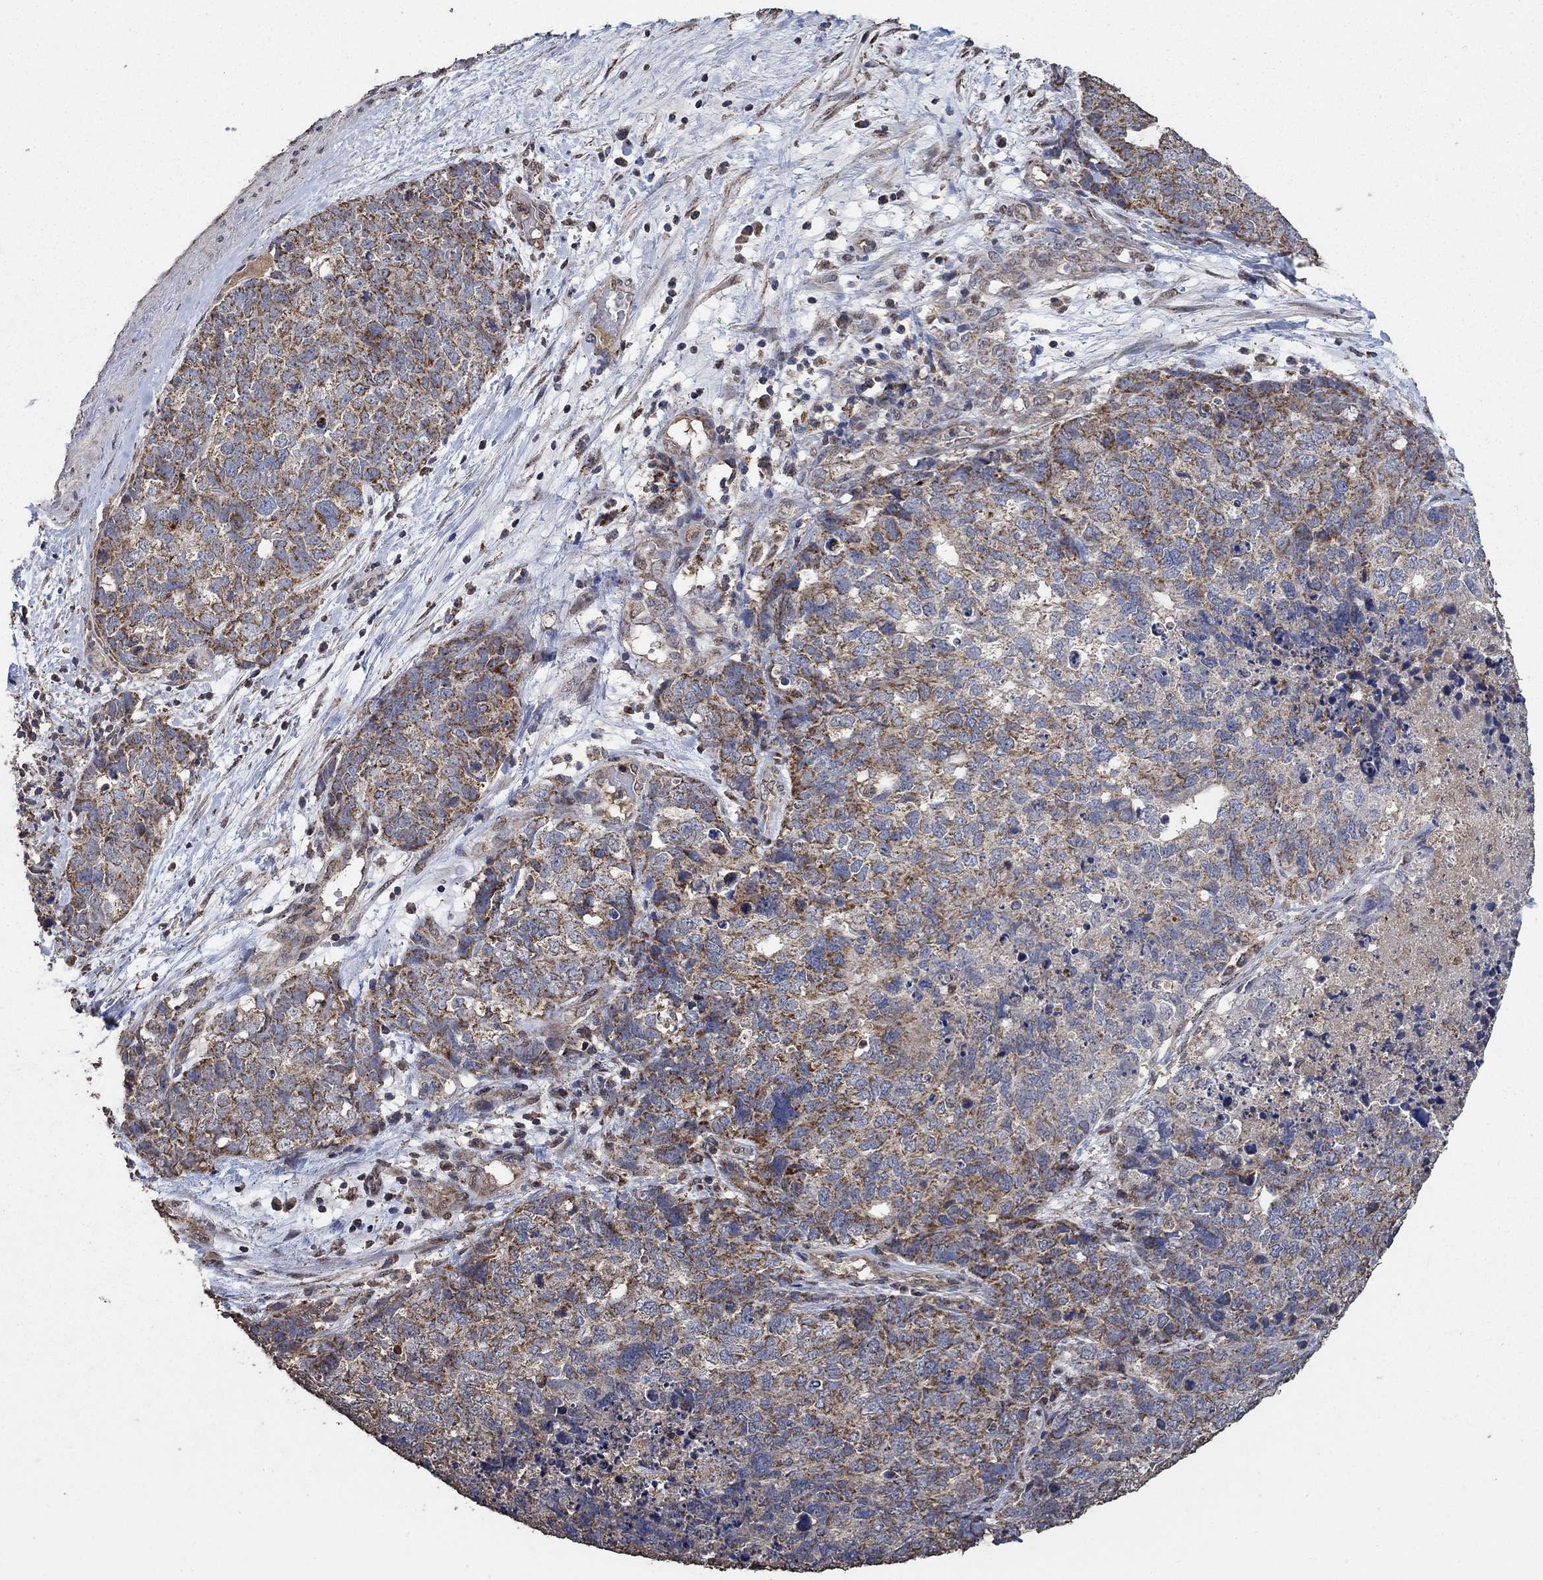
{"staining": {"intensity": "strong", "quantity": "25%-75%", "location": "cytoplasmic/membranous"}, "tissue": "cervical cancer", "cell_type": "Tumor cells", "image_type": "cancer", "snomed": [{"axis": "morphology", "description": "Squamous cell carcinoma, NOS"}, {"axis": "topography", "description": "Cervix"}], "caption": "DAB immunohistochemical staining of cervical cancer (squamous cell carcinoma) reveals strong cytoplasmic/membranous protein expression in about 25%-75% of tumor cells.", "gene": "MRPS24", "patient": {"sex": "female", "age": 63}}